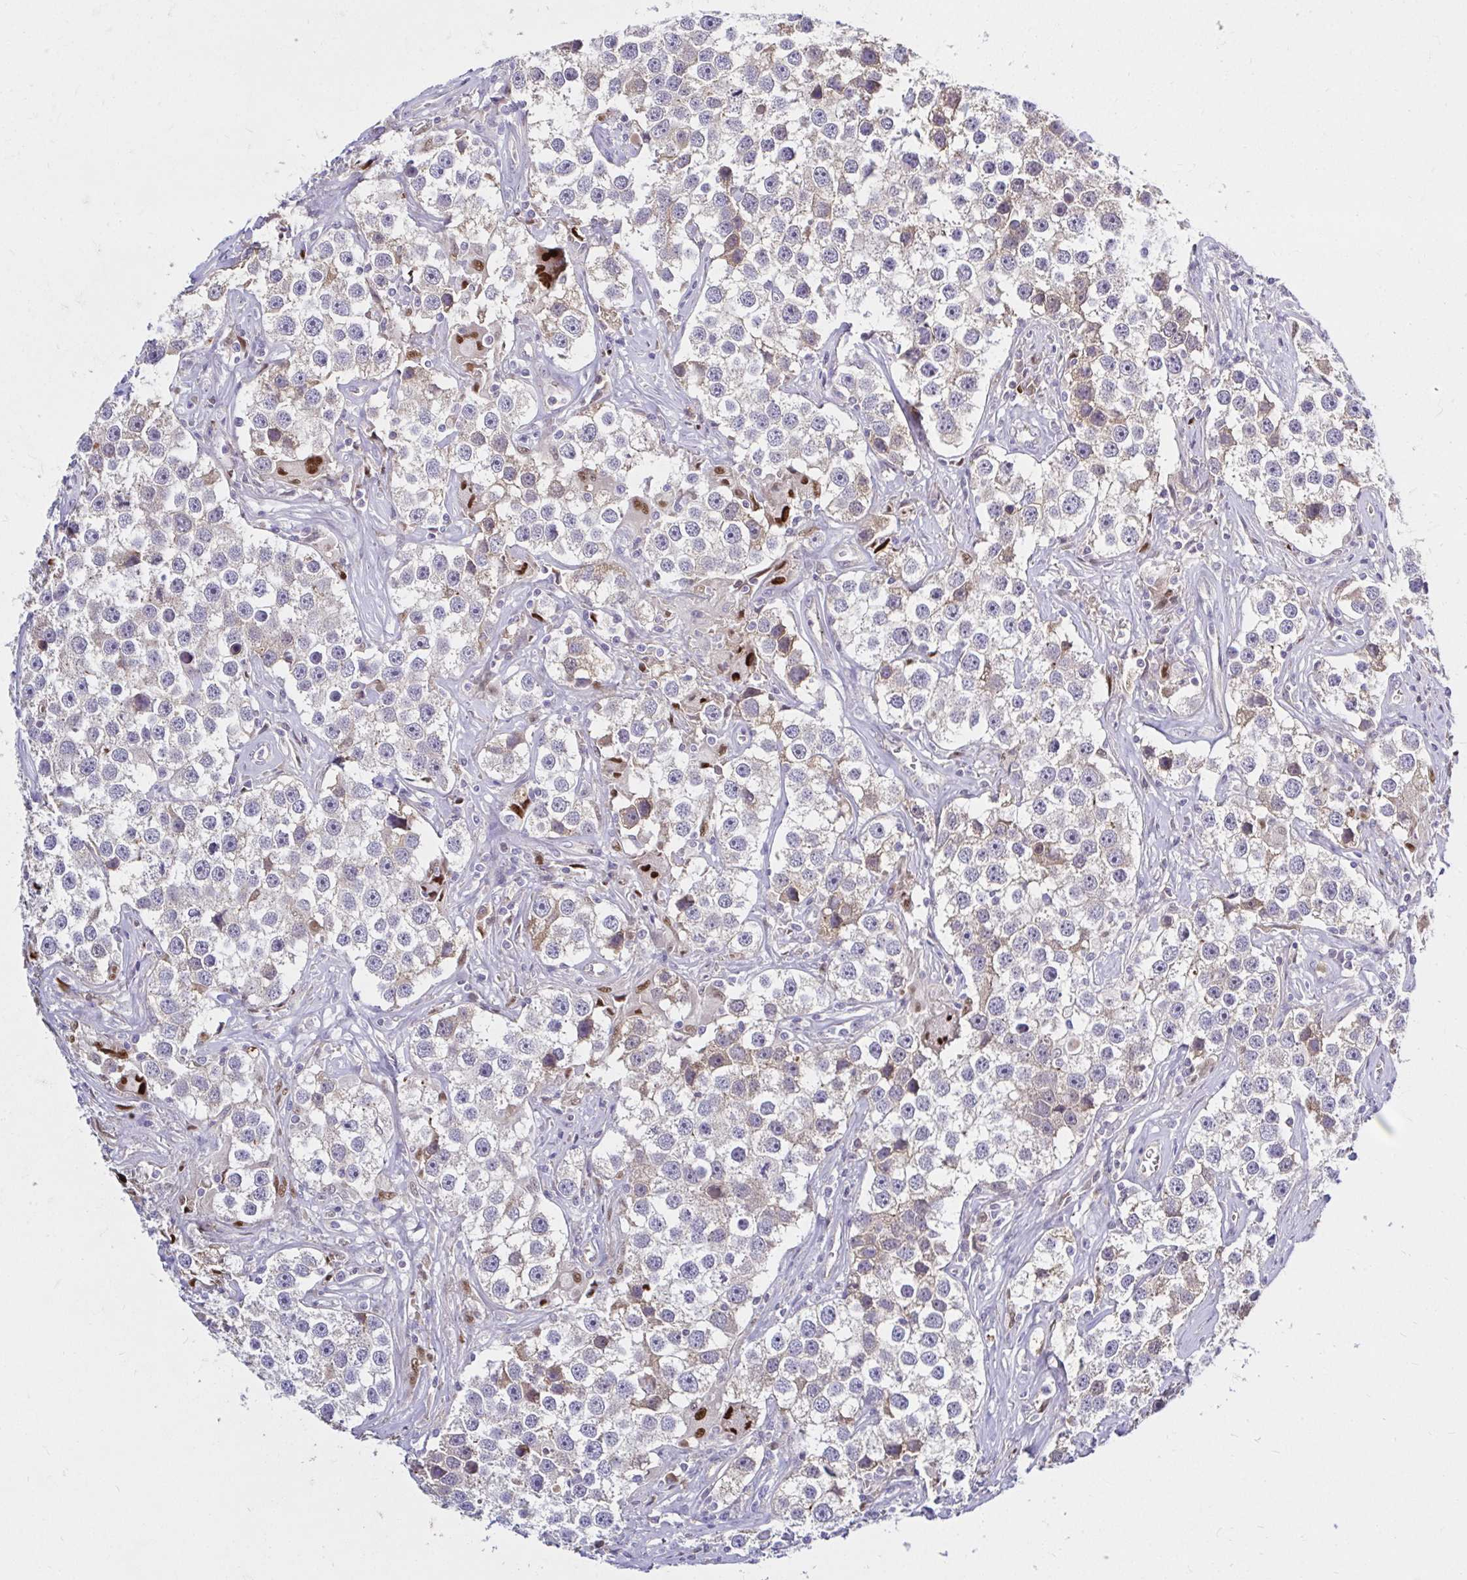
{"staining": {"intensity": "weak", "quantity": "25%-75%", "location": "cytoplasmic/membranous"}, "tissue": "testis cancer", "cell_type": "Tumor cells", "image_type": "cancer", "snomed": [{"axis": "morphology", "description": "Seminoma, NOS"}, {"axis": "topography", "description": "Testis"}], "caption": "Human testis seminoma stained for a protein (brown) displays weak cytoplasmic/membranous positive expression in approximately 25%-75% of tumor cells.", "gene": "ARHGEF37", "patient": {"sex": "male", "age": 49}}